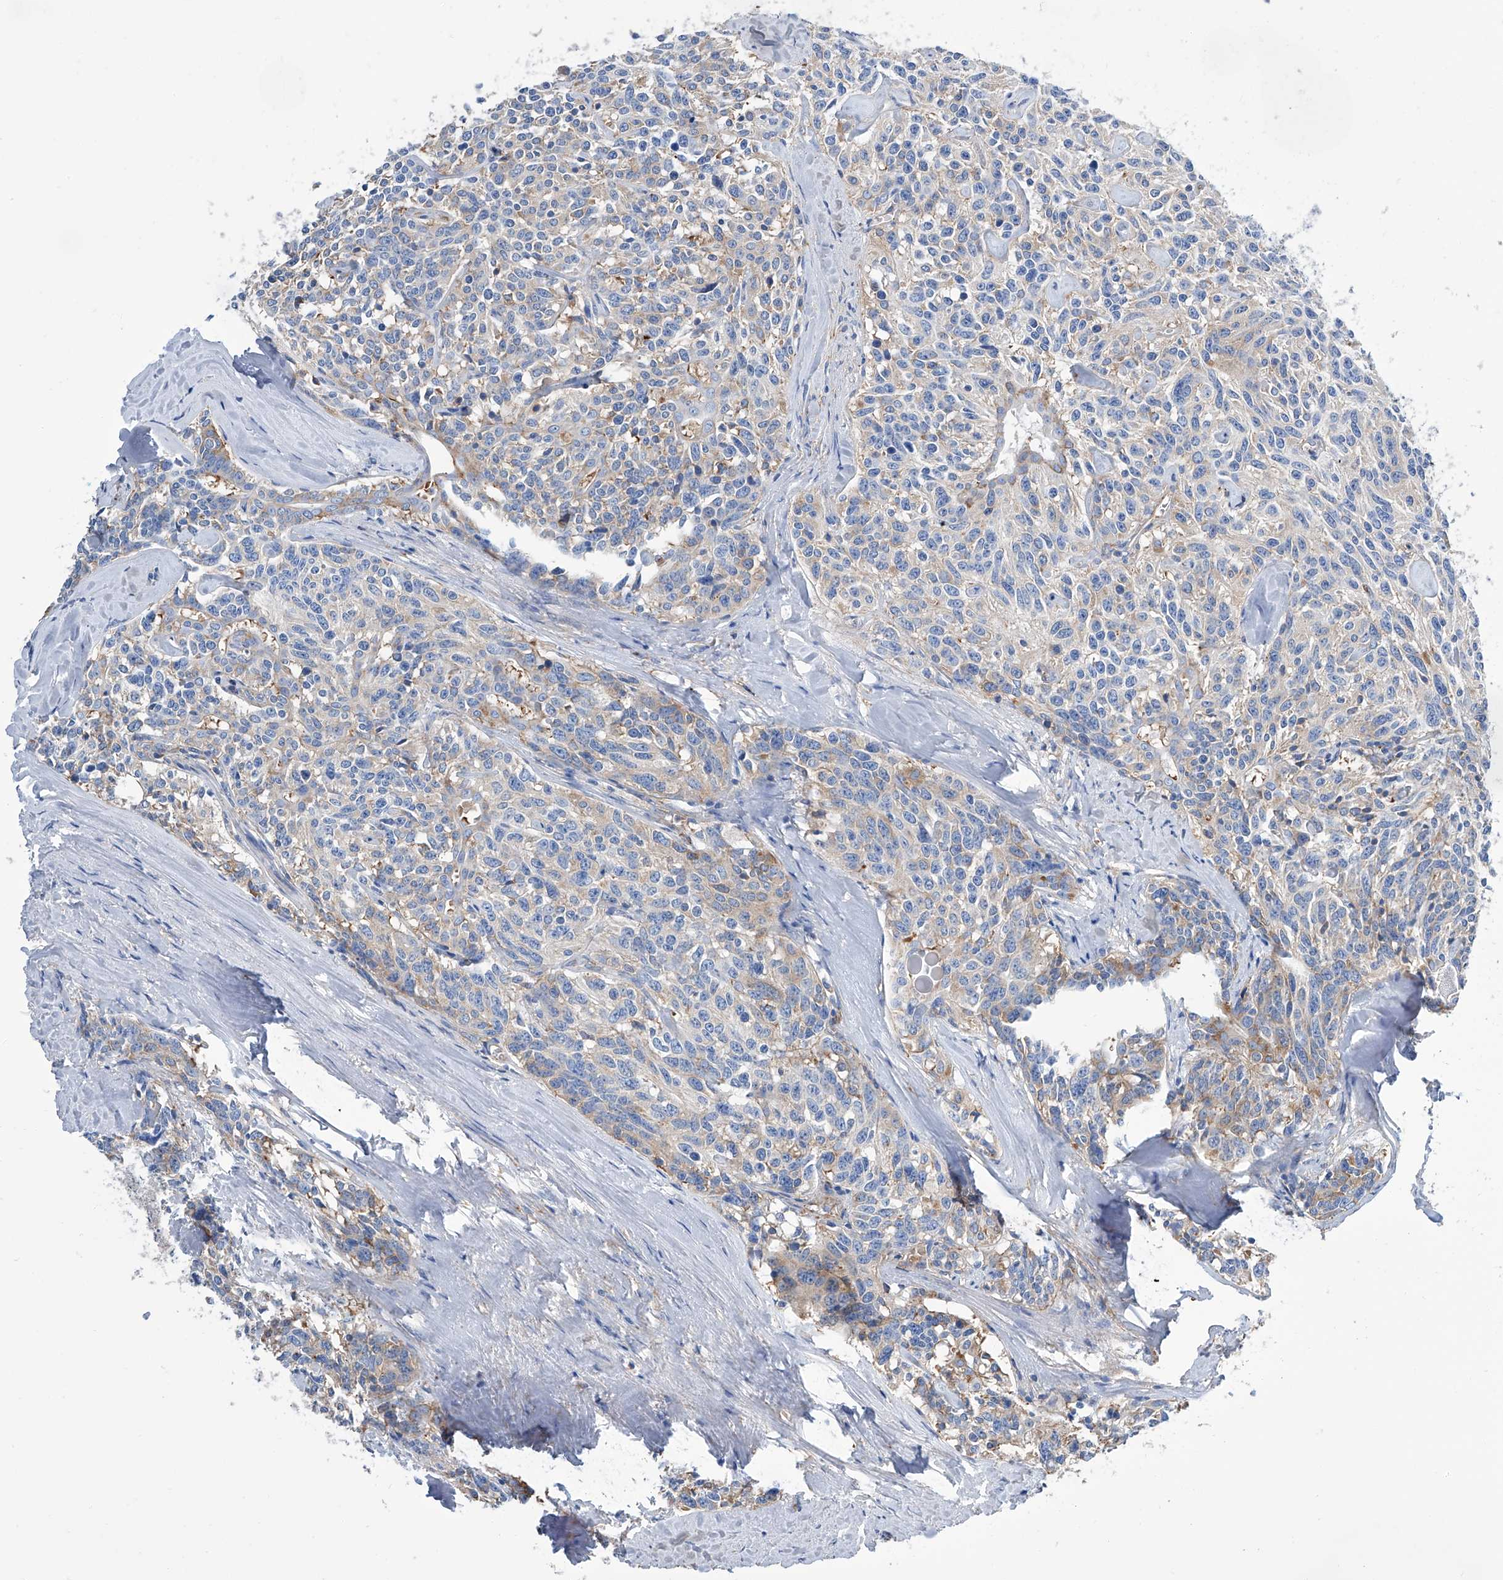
{"staining": {"intensity": "weak", "quantity": "<25%", "location": "cytoplasmic/membranous"}, "tissue": "carcinoid", "cell_type": "Tumor cells", "image_type": "cancer", "snomed": [{"axis": "morphology", "description": "Carcinoid, malignant, NOS"}, {"axis": "topography", "description": "Lung"}], "caption": "The IHC micrograph has no significant expression in tumor cells of carcinoid (malignant) tissue.", "gene": "GPT", "patient": {"sex": "female", "age": 46}}